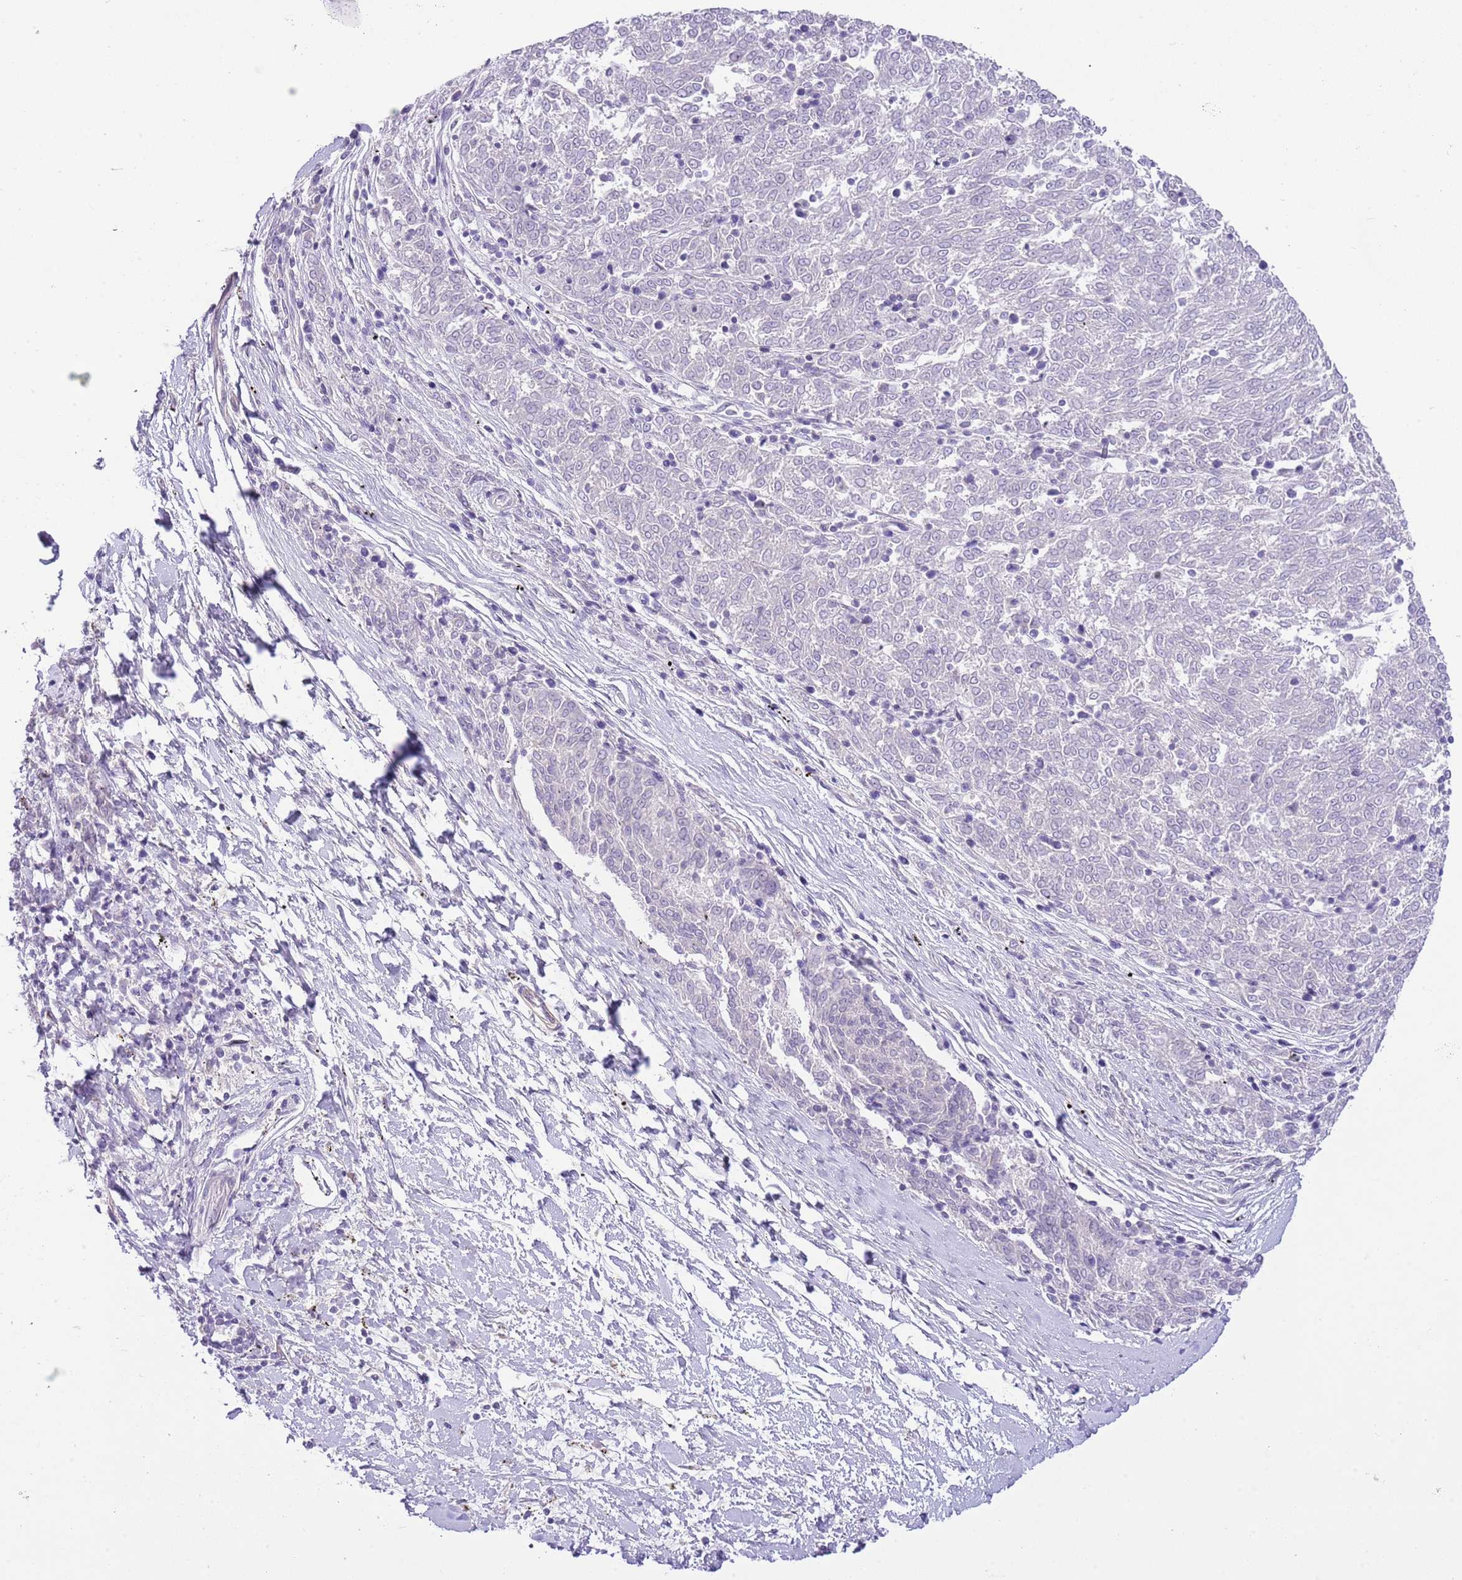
{"staining": {"intensity": "negative", "quantity": "none", "location": "none"}, "tissue": "melanoma", "cell_type": "Tumor cells", "image_type": "cancer", "snomed": [{"axis": "morphology", "description": "Malignant melanoma, NOS"}, {"axis": "topography", "description": "Skin"}], "caption": "Protein analysis of malignant melanoma demonstrates no significant staining in tumor cells.", "gene": "MIDN", "patient": {"sex": "female", "age": 72}}